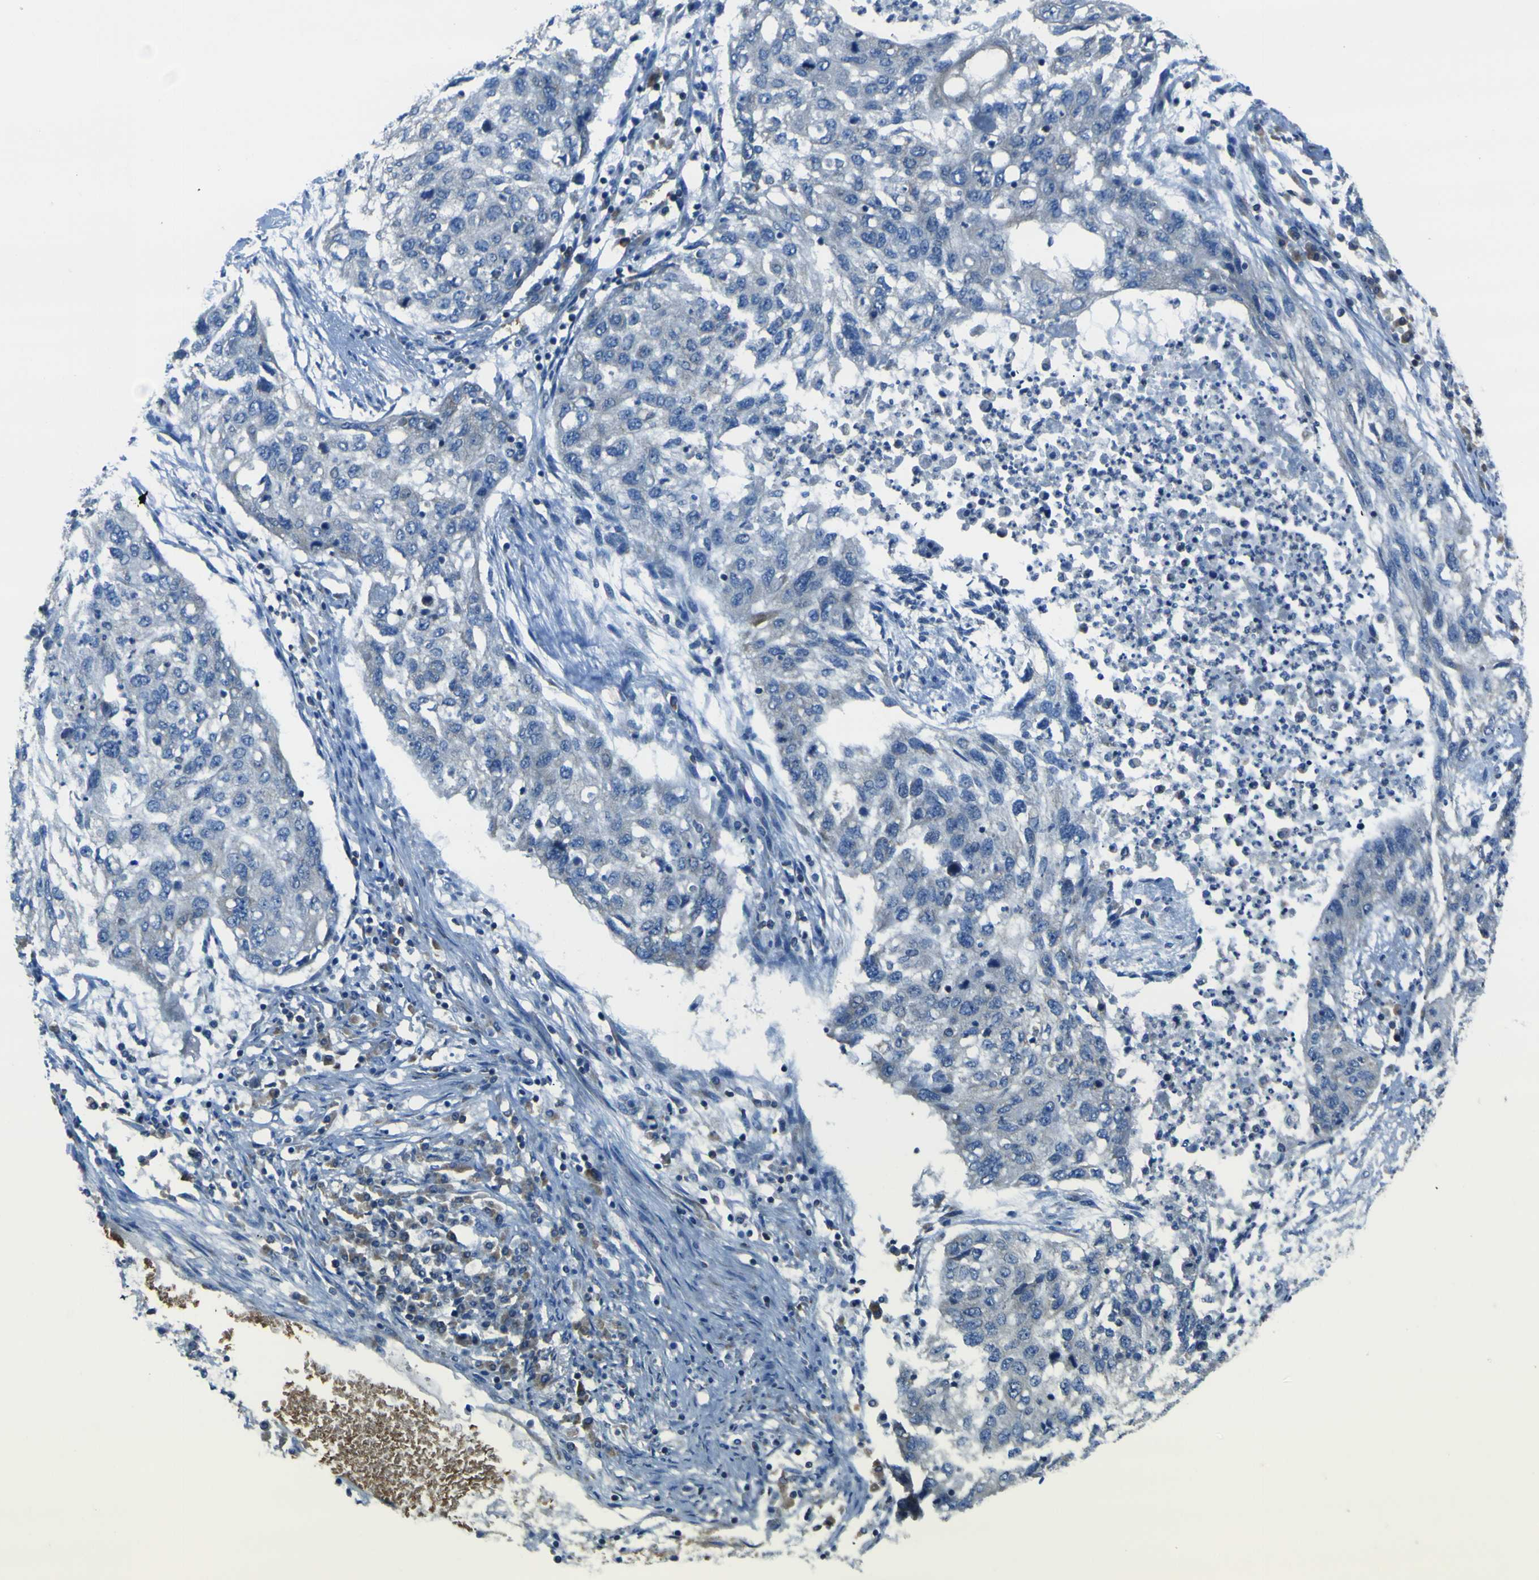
{"staining": {"intensity": "negative", "quantity": "none", "location": "none"}, "tissue": "lung cancer", "cell_type": "Tumor cells", "image_type": "cancer", "snomed": [{"axis": "morphology", "description": "Squamous cell carcinoma, NOS"}, {"axis": "topography", "description": "Lung"}], "caption": "Tumor cells show no significant positivity in squamous cell carcinoma (lung).", "gene": "STIM1", "patient": {"sex": "female", "age": 63}}